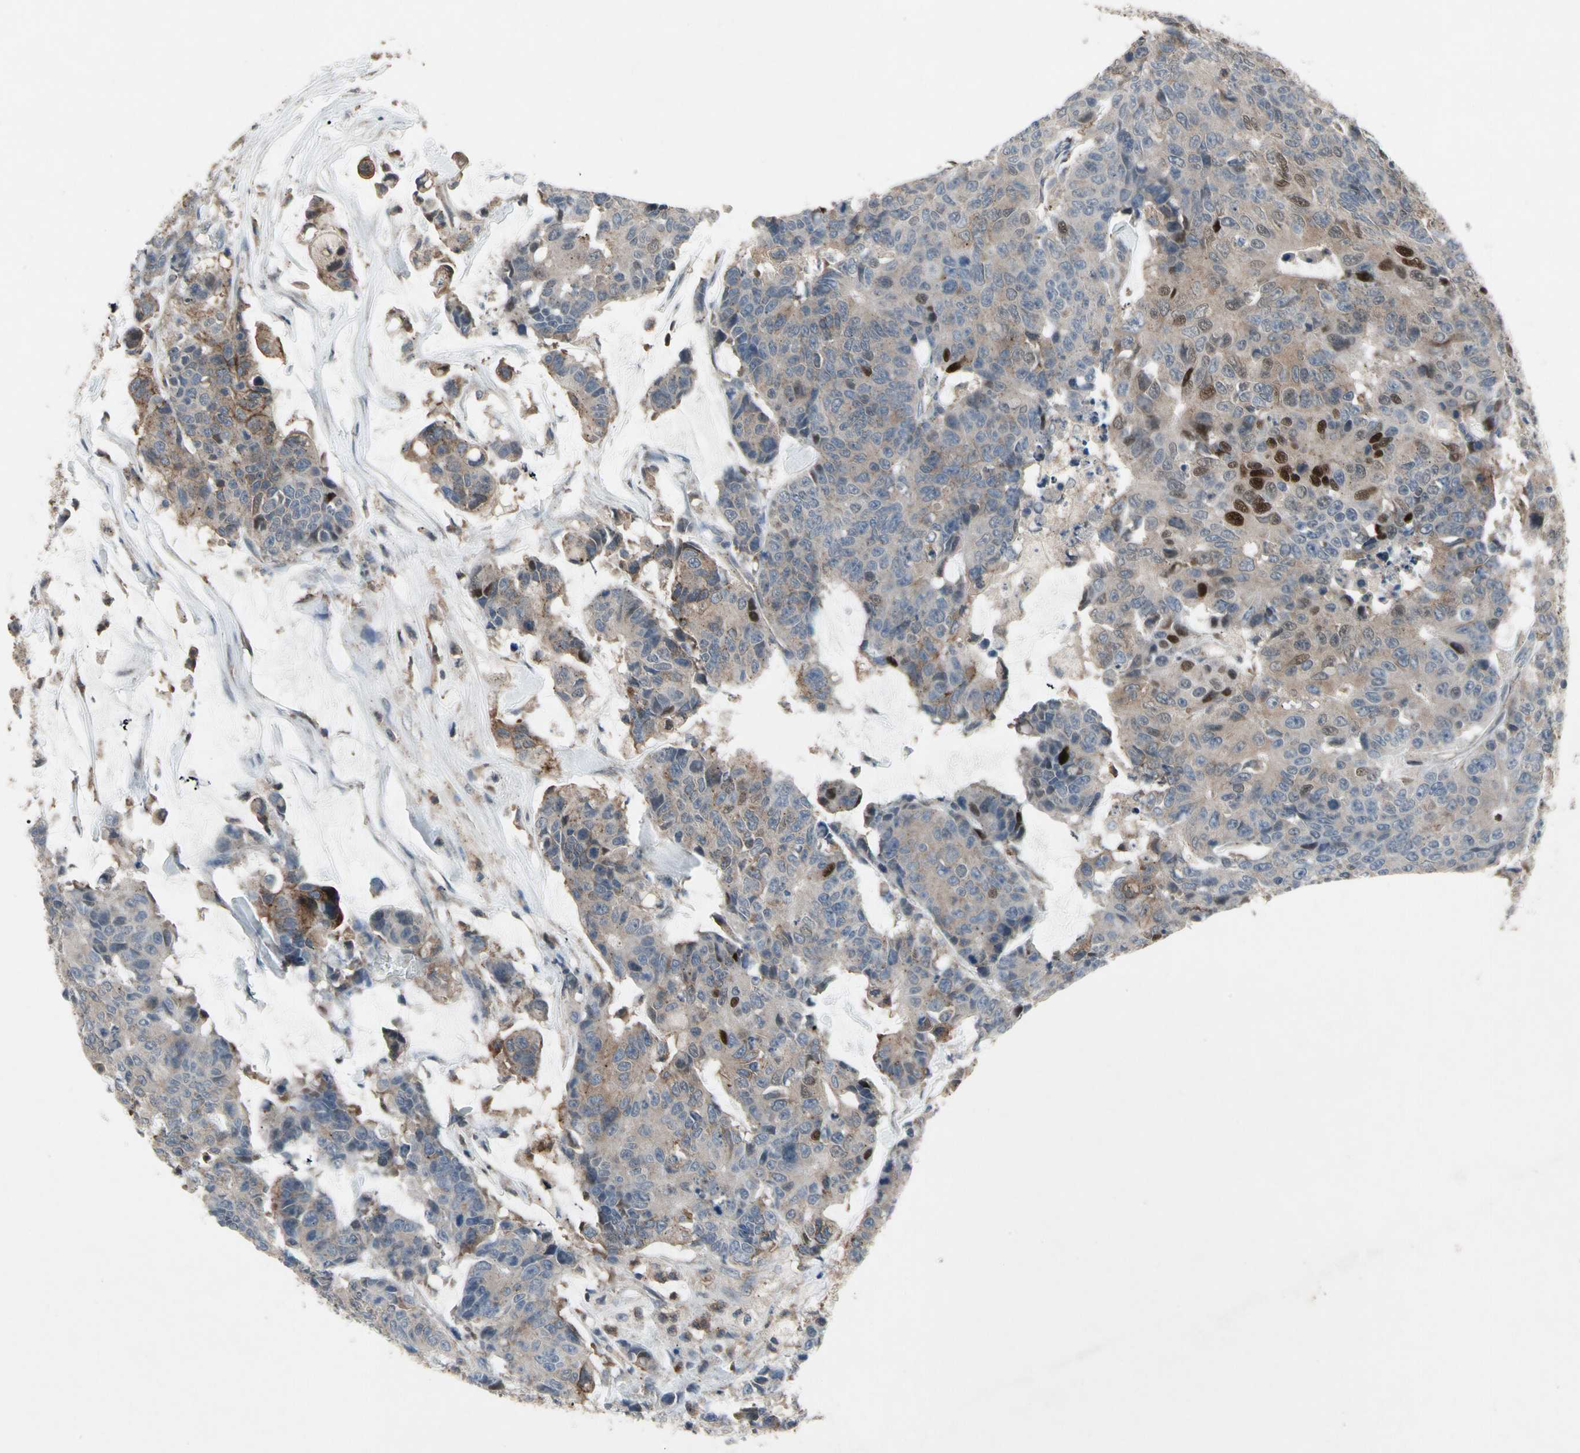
{"staining": {"intensity": "moderate", "quantity": ">75%", "location": "cytoplasmic/membranous,nuclear"}, "tissue": "colorectal cancer", "cell_type": "Tumor cells", "image_type": "cancer", "snomed": [{"axis": "morphology", "description": "Adenocarcinoma, NOS"}, {"axis": "topography", "description": "Colon"}], "caption": "Immunohistochemistry (IHC) of colorectal cancer demonstrates medium levels of moderate cytoplasmic/membranous and nuclear positivity in approximately >75% of tumor cells.", "gene": "NMI", "patient": {"sex": "female", "age": 86}}